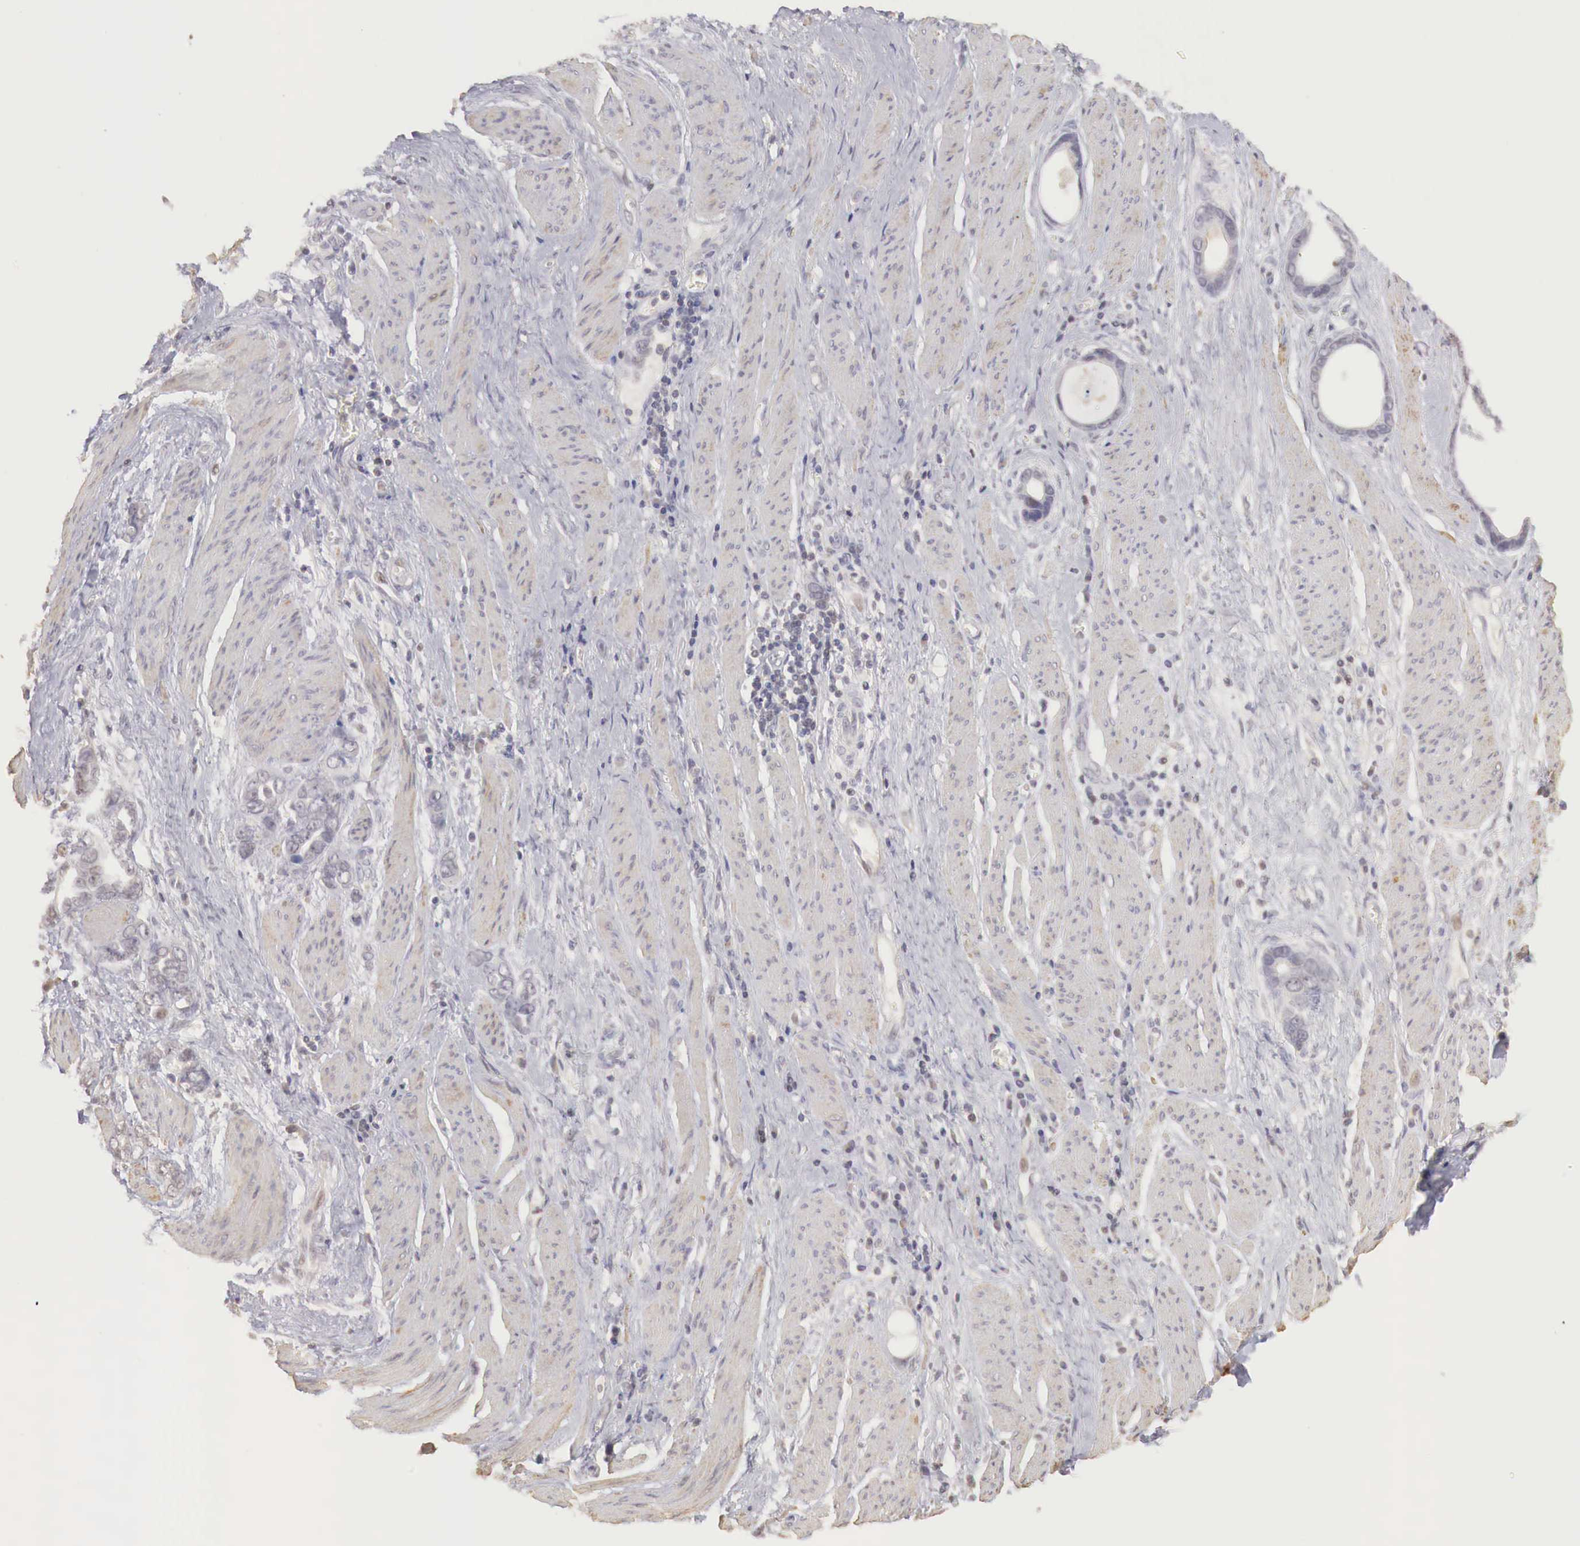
{"staining": {"intensity": "negative", "quantity": "none", "location": "none"}, "tissue": "stomach cancer", "cell_type": "Tumor cells", "image_type": "cancer", "snomed": [{"axis": "morphology", "description": "Adenocarcinoma, NOS"}, {"axis": "topography", "description": "Stomach"}], "caption": "Human adenocarcinoma (stomach) stained for a protein using immunohistochemistry (IHC) demonstrates no expression in tumor cells.", "gene": "TBC1D9", "patient": {"sex": "male", "age": 78}}